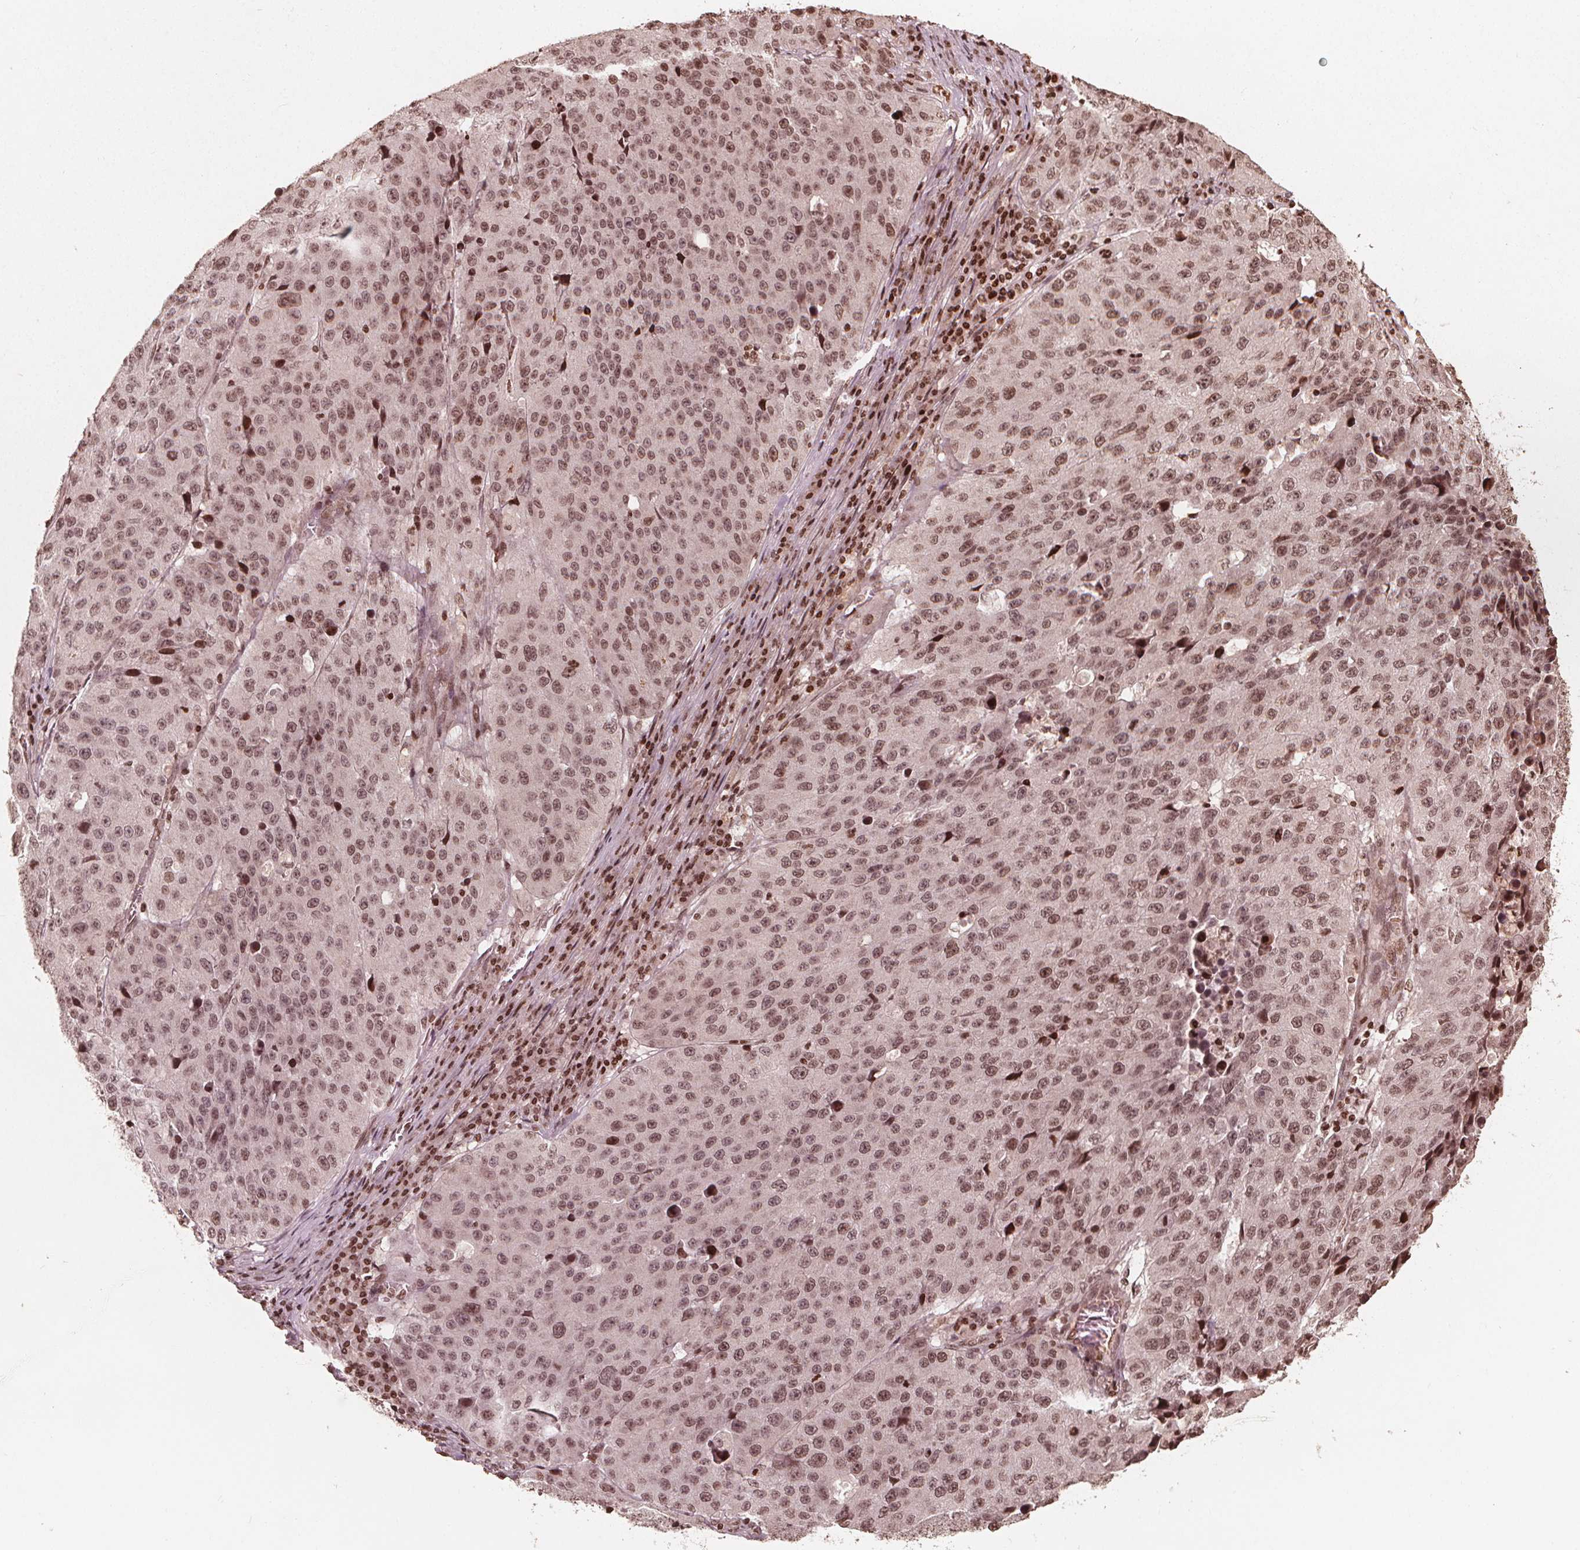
{"staining": {"intensity": "moderate", "quantity": ">75%", "location": "nuclear"}, "tissue": "stomach cancer", "cell_type": "Tumor cells", "image_type": "cancer", "snomed": [{"axis": "morphology", "description": "Adenocarcinoma, NOS"}, {"axis": "topography", "description": "Stomach"}], "caption": "The photomicrograph reveals staining of stomach cancer, revealing moderate nuclear protein staining (brown color) within tumor cells.", "gene": "H3C14", "patient": {"sex": "male", "age": 71}}